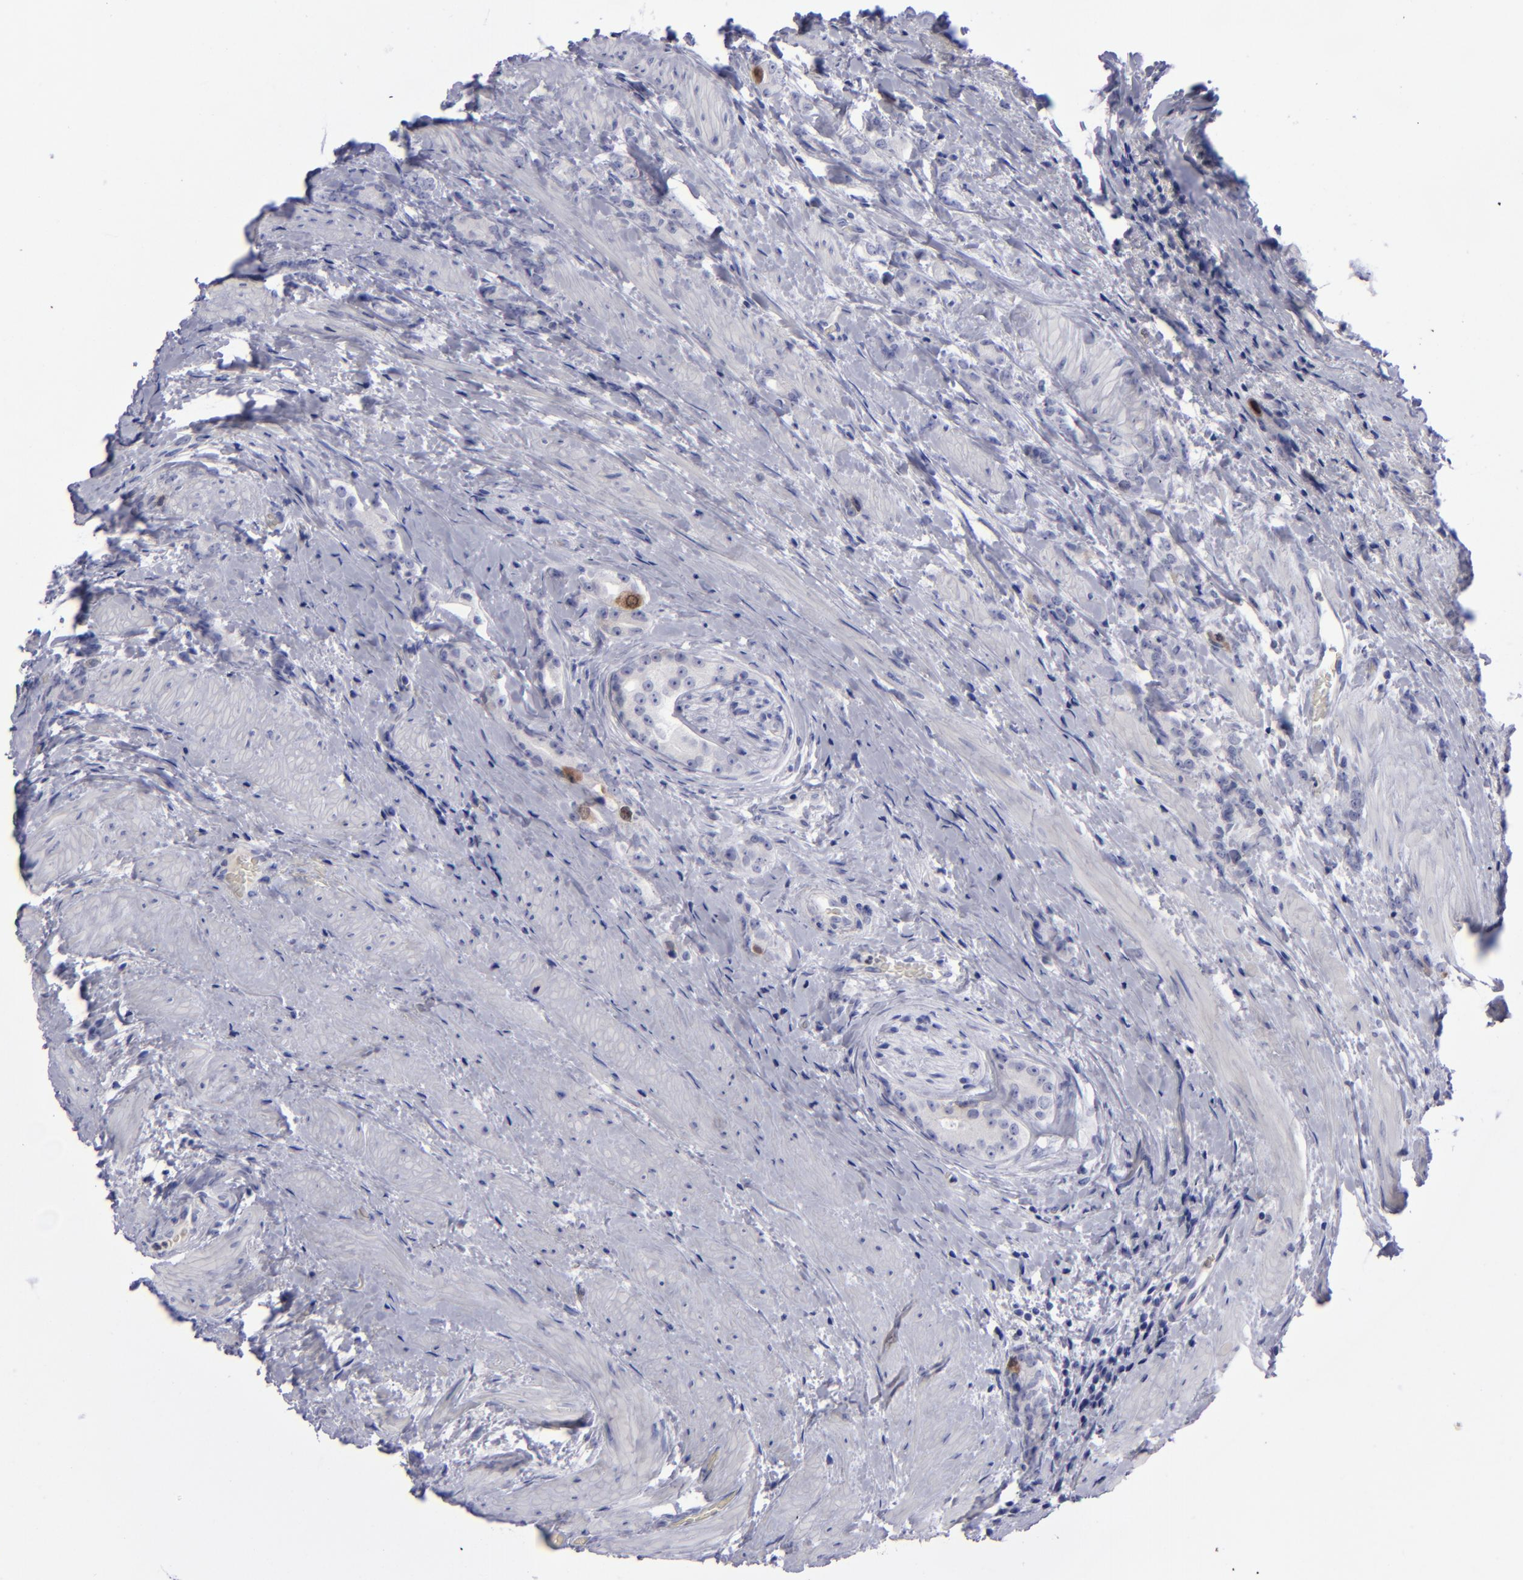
{"staining": {"intensity": "weak", "quantity": "<25%", "location": "cytoplasmic/membranous"}, "tissue": "prostate cancer", "cell_type": "Tumor cells", "image_type": "cancer", "snomed": [{"axis": "morphology", "description": "Adenocarcinoma, Medium grade"}, {"axis": "topography", "description": "Prostate"}], "caption": "Protein analysis of prostate cancer (adenocarcinoma (medium-grade)) displays no significant staining in tumor cells. (DAB immunohistochemistry visualized using brightfield microscopy, high magnification).", "gene": "AURKA", "patient": {"sex": "male", "age": 59}}